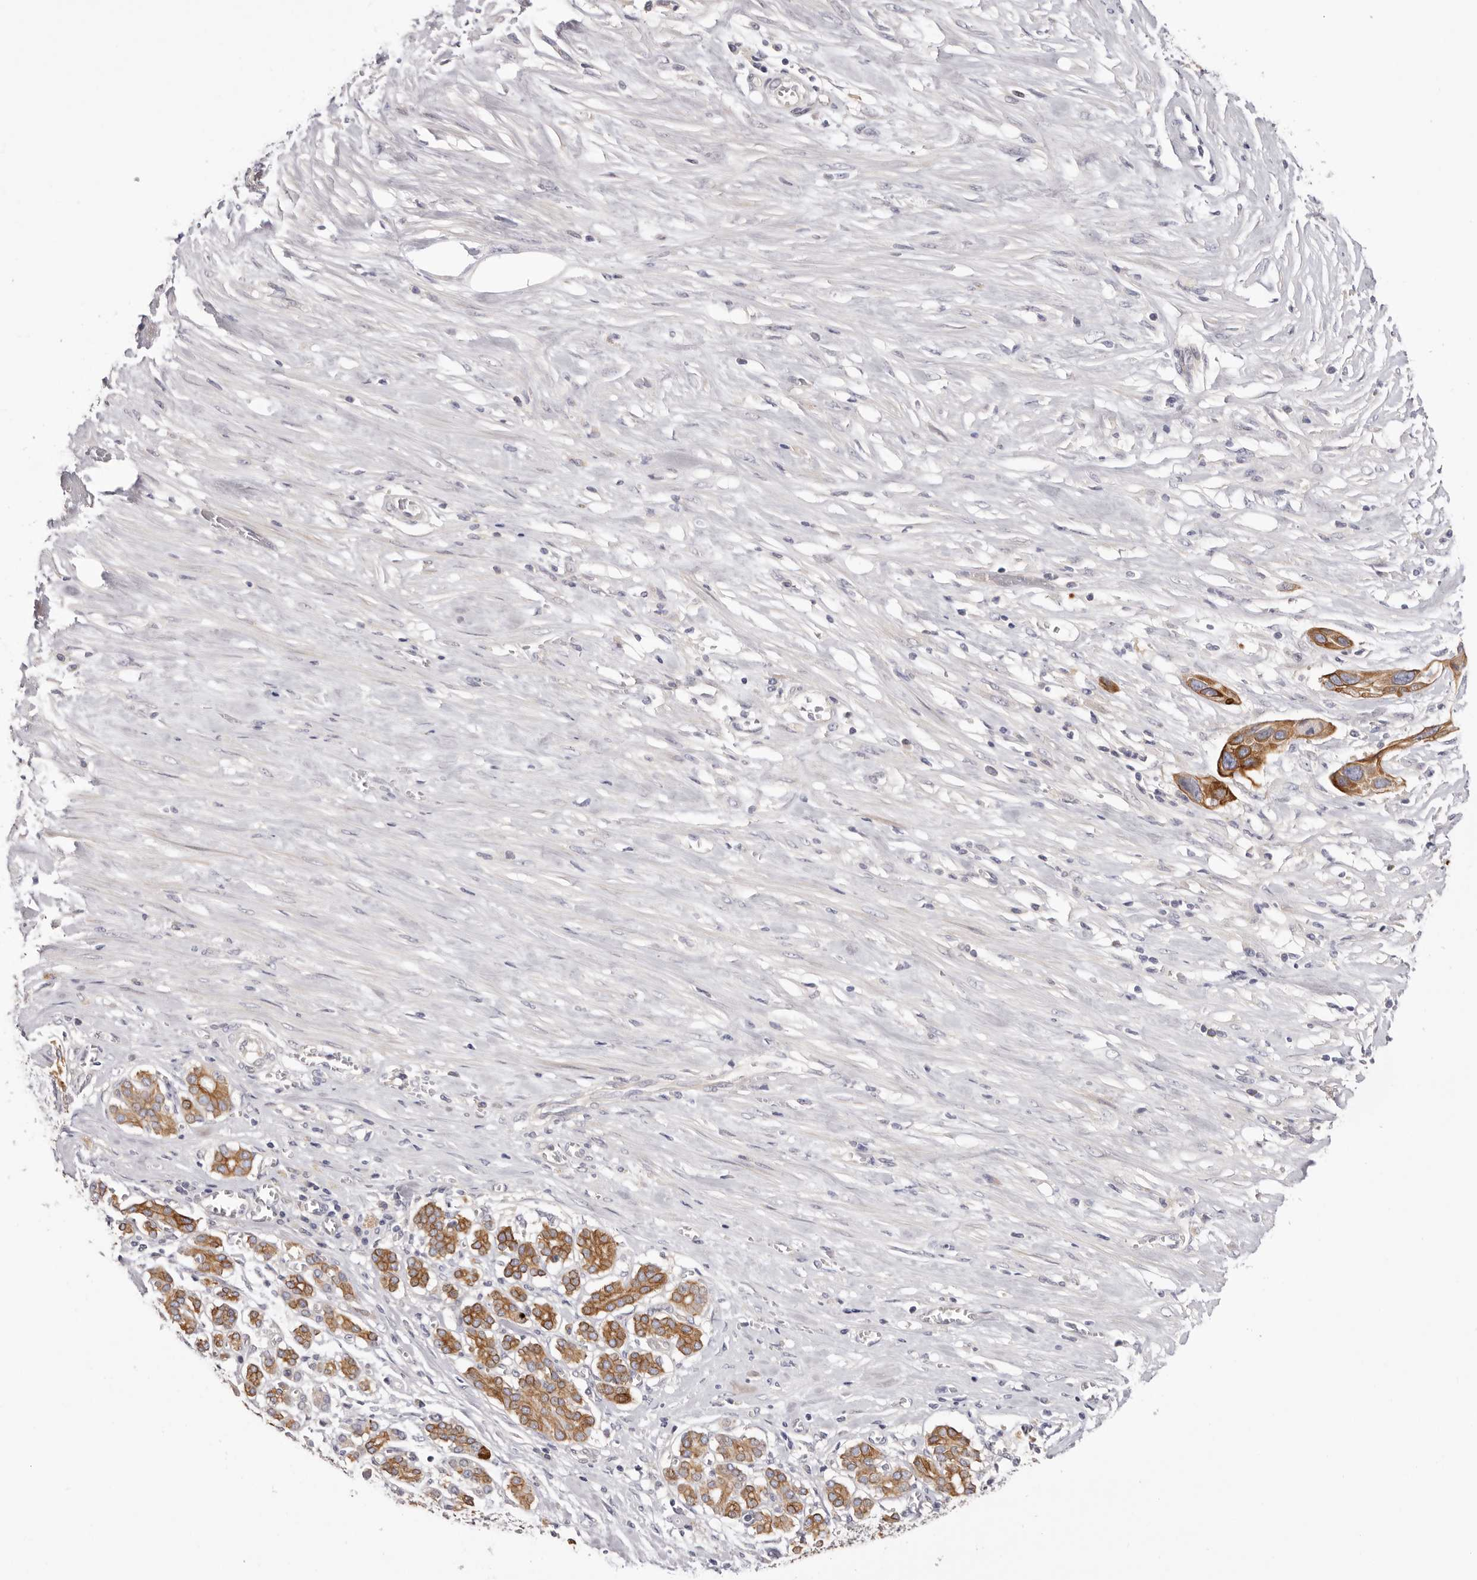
{"staining": {"intensity": "moderate", "quantity": ">75%", "location": "cytoplasmic/membranous"}, "tissue": "pancreatic cancer", "cell_type": "Tumor cells", "image_type": "cancer", "snomed": [{"axis": "morphology", "description": "Adenocarcinoma, NOS"}, {"axis": "topography", "description": "Pancreas"}], "caption": "The micrograph reveals immunohistochemical staining of pancreatic adenocarcinoma. There is moderate cytoplasmic/membranous staining is appreciated in about >75% of tumor cells. (brown staining indicates protein expression, while blue staining denotes nuclei).", "gene": "STK16", "patient": {"sex": "female", "age": 60}}